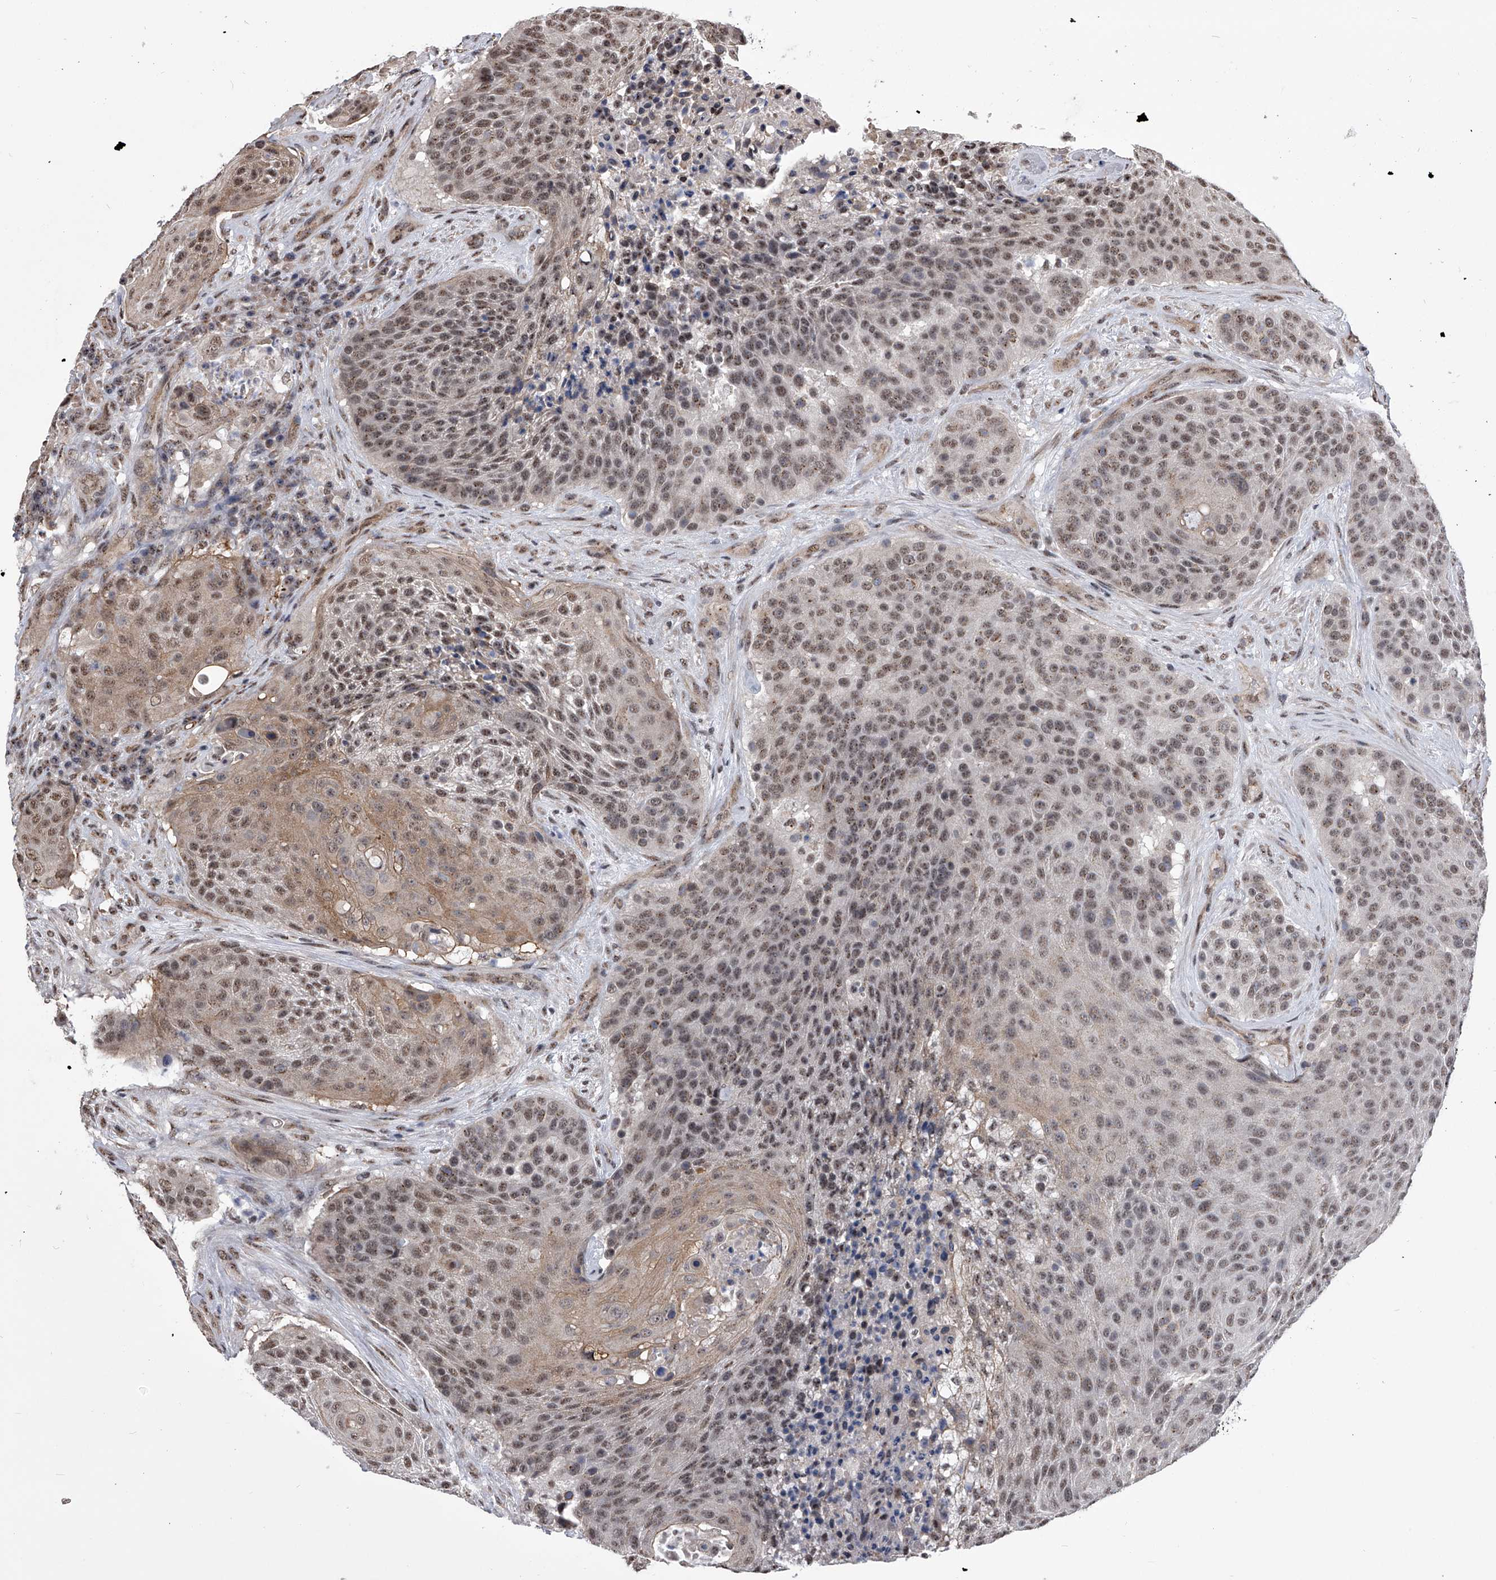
{"staining": {"intensity": "moderate", "quantity": ">75%", "location": "cytoplasmic/membranous,nuclear"}, "tissue": "urothelial cancer", "cell_type": "Tumor cells", "image_type": "cancer", "snomed": [{"axis": "morphology", "description": "Urothelial carcinoma, High grade"}, {"axis": "topography", "description": "Urinary bladder"}], "caption": "An immunohistochemistry histopathology image of tumor tissue is shown. Protein staining in brown shows moderate cytoplasmic/membranous and nuclear positivity in high-grade urothelial carcinoma within tumor cells. Nuclei are stained in blue.", "gene": "ZNF76", "patient": {"sex": "female", "age": 63}}